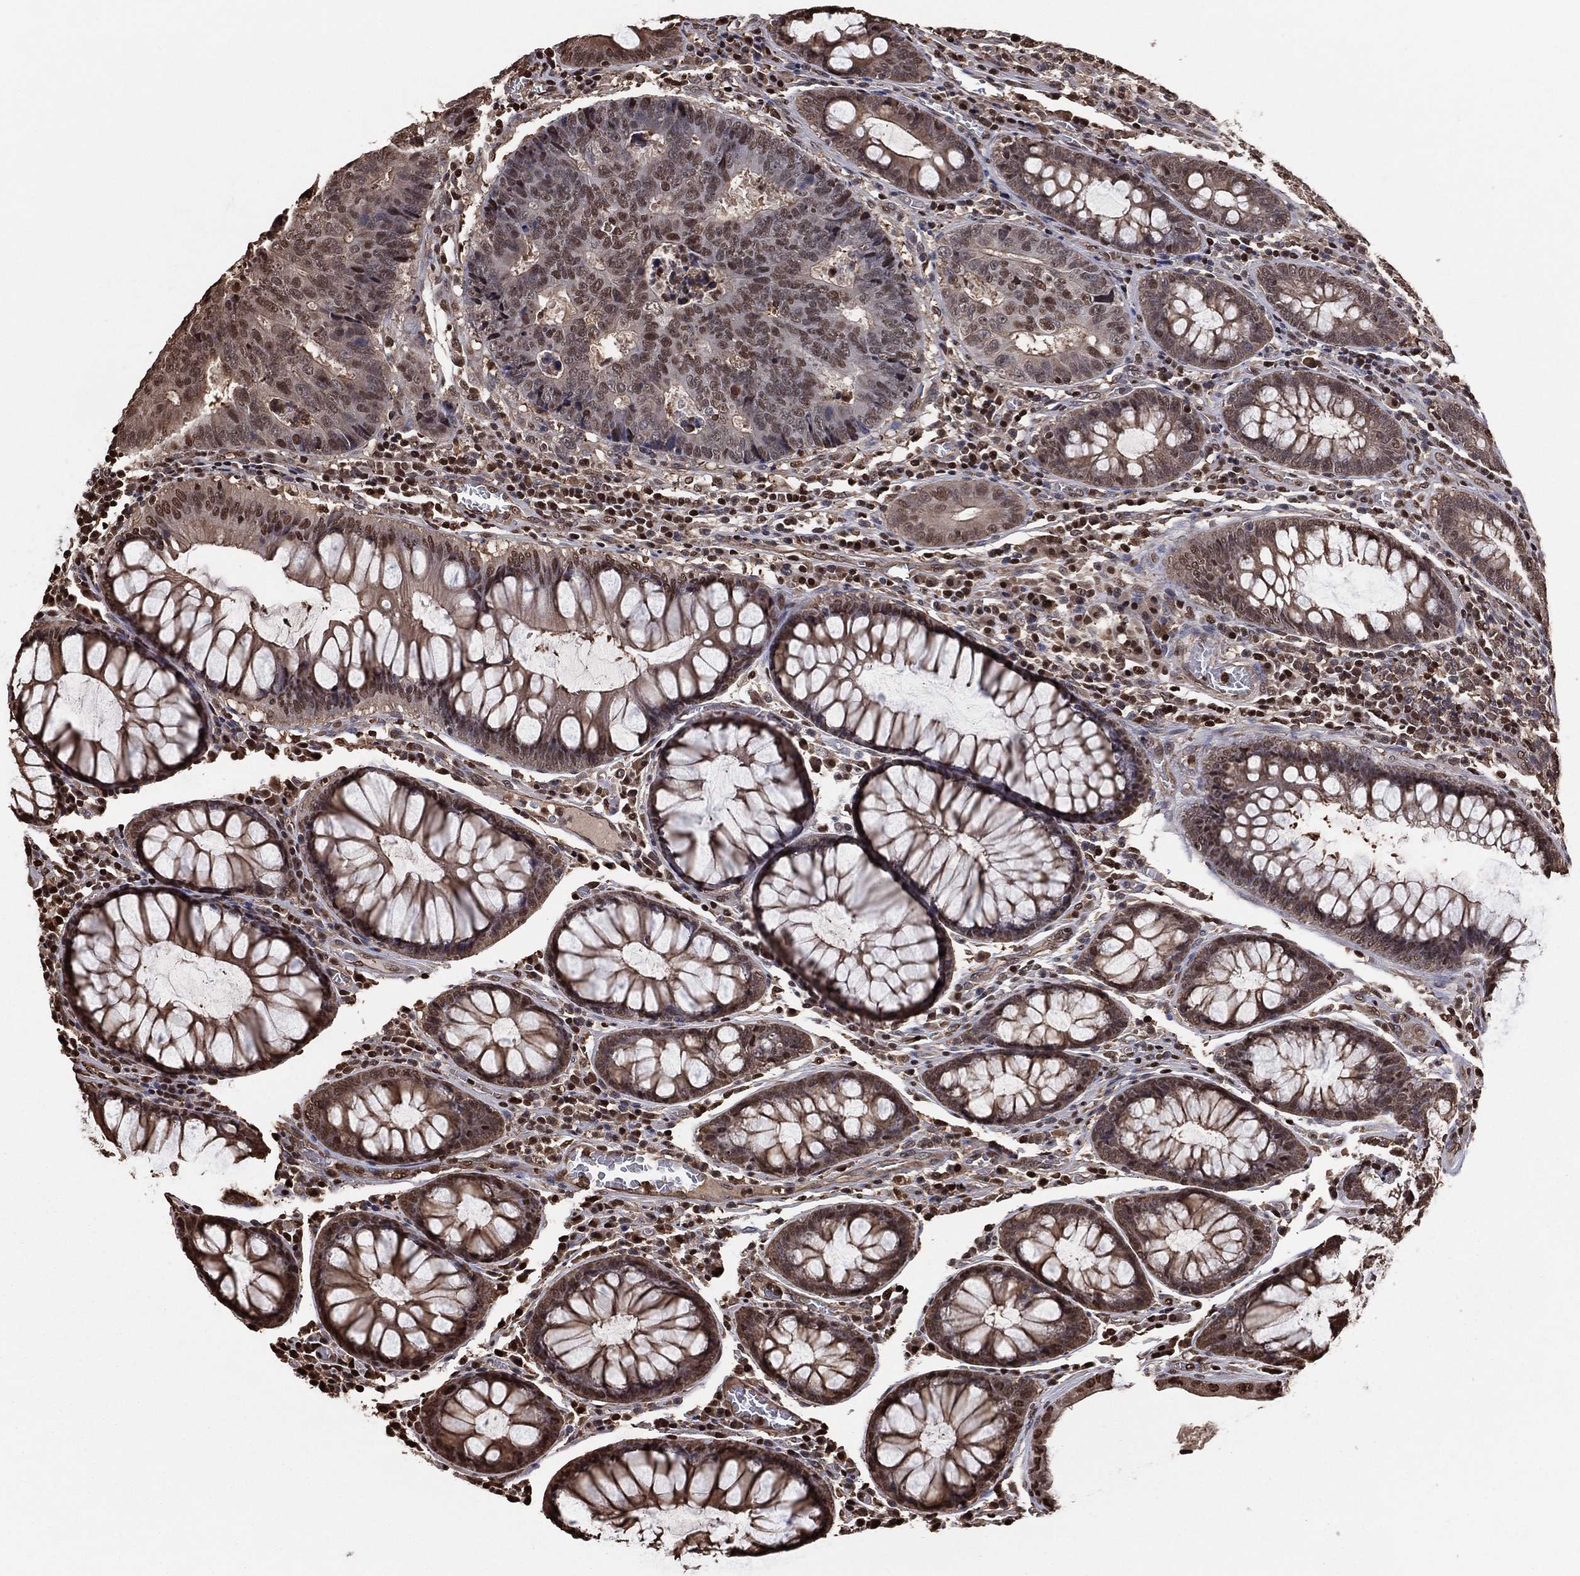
{"staining": {"intensity": "moderate", "quantity": "25%-75%", "location": "nuclear"}, "tissue": "colorectal cancer", "cell_type": "Tumor cells", "image_type": "cancer", "snomed": [{"axis": "morphology", "description": "Adenocarcinoma, NOS"}, {"axis": "topography", "description": "Colon"}], "caption": "Moderate nuclear protein staining is appreciated in approximately 25%-75% of tumor cells in colorectal adenocarcinoma. (DAB IHC, brown staining for protein, blue staining for nuclei).", "gene": "GAPDH", "patient": {"sex": "female", "age": 48}}